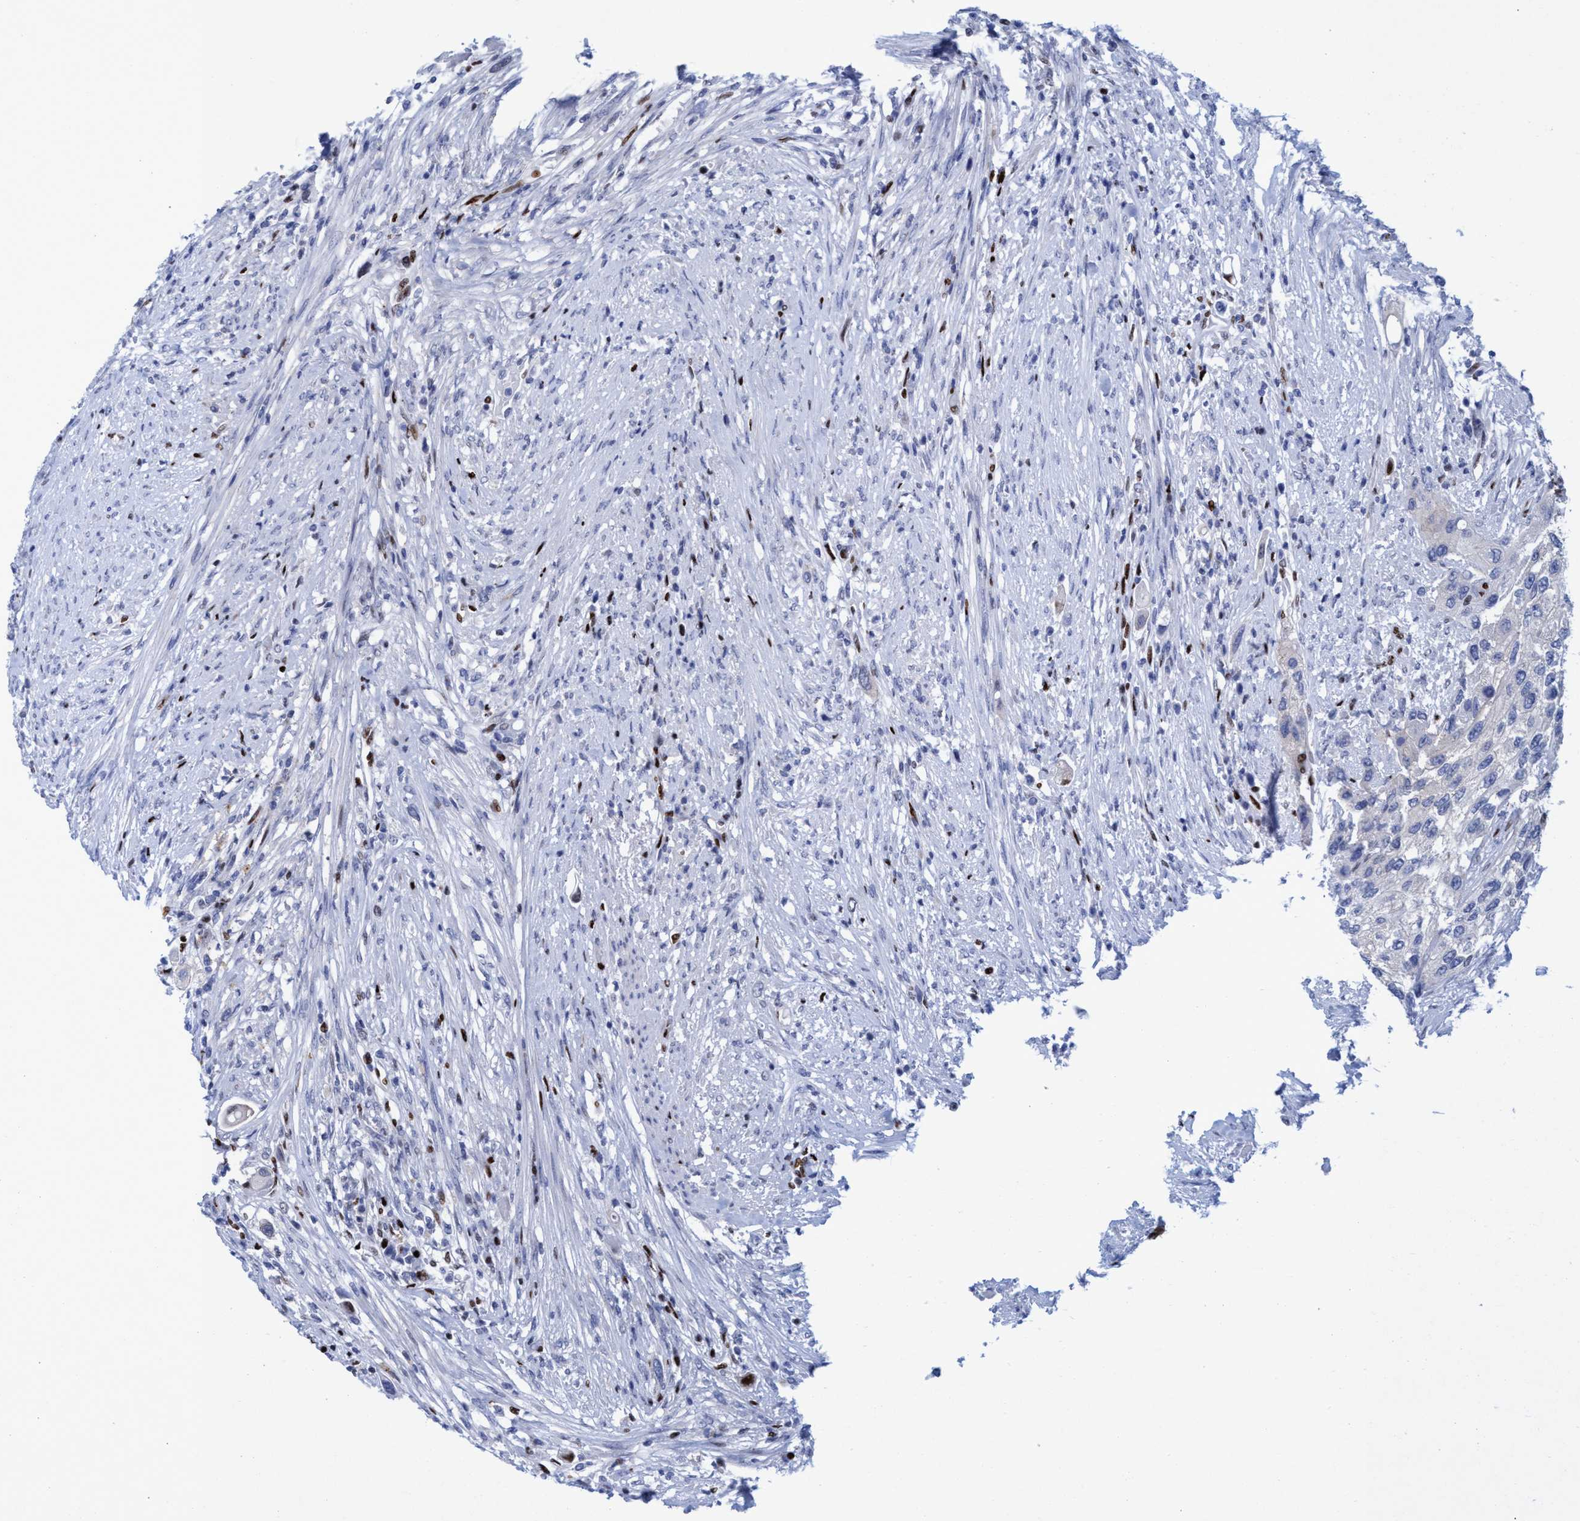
{"staining": {"intensity": "moderate", "quantity": "<25%", "location": "nuclear"}, "tissue": "urothelial cancer", "cell_type": "Tumor cells", "image_type": "cancer", "snomed": [{"axis": "morphology", "description": "Urothelial carcinoma, High grade"}, {"axis": "topography", "description": "Urinary bladder"}], "caption": "High-grade urothelial carcinoma tissue shows moderate nuclear staining in approximately <25% of tumor cells, visualized by immunohistochemistry.", "gene": "R3HCC1", "patient": {"sex": "female", "age": 56}}